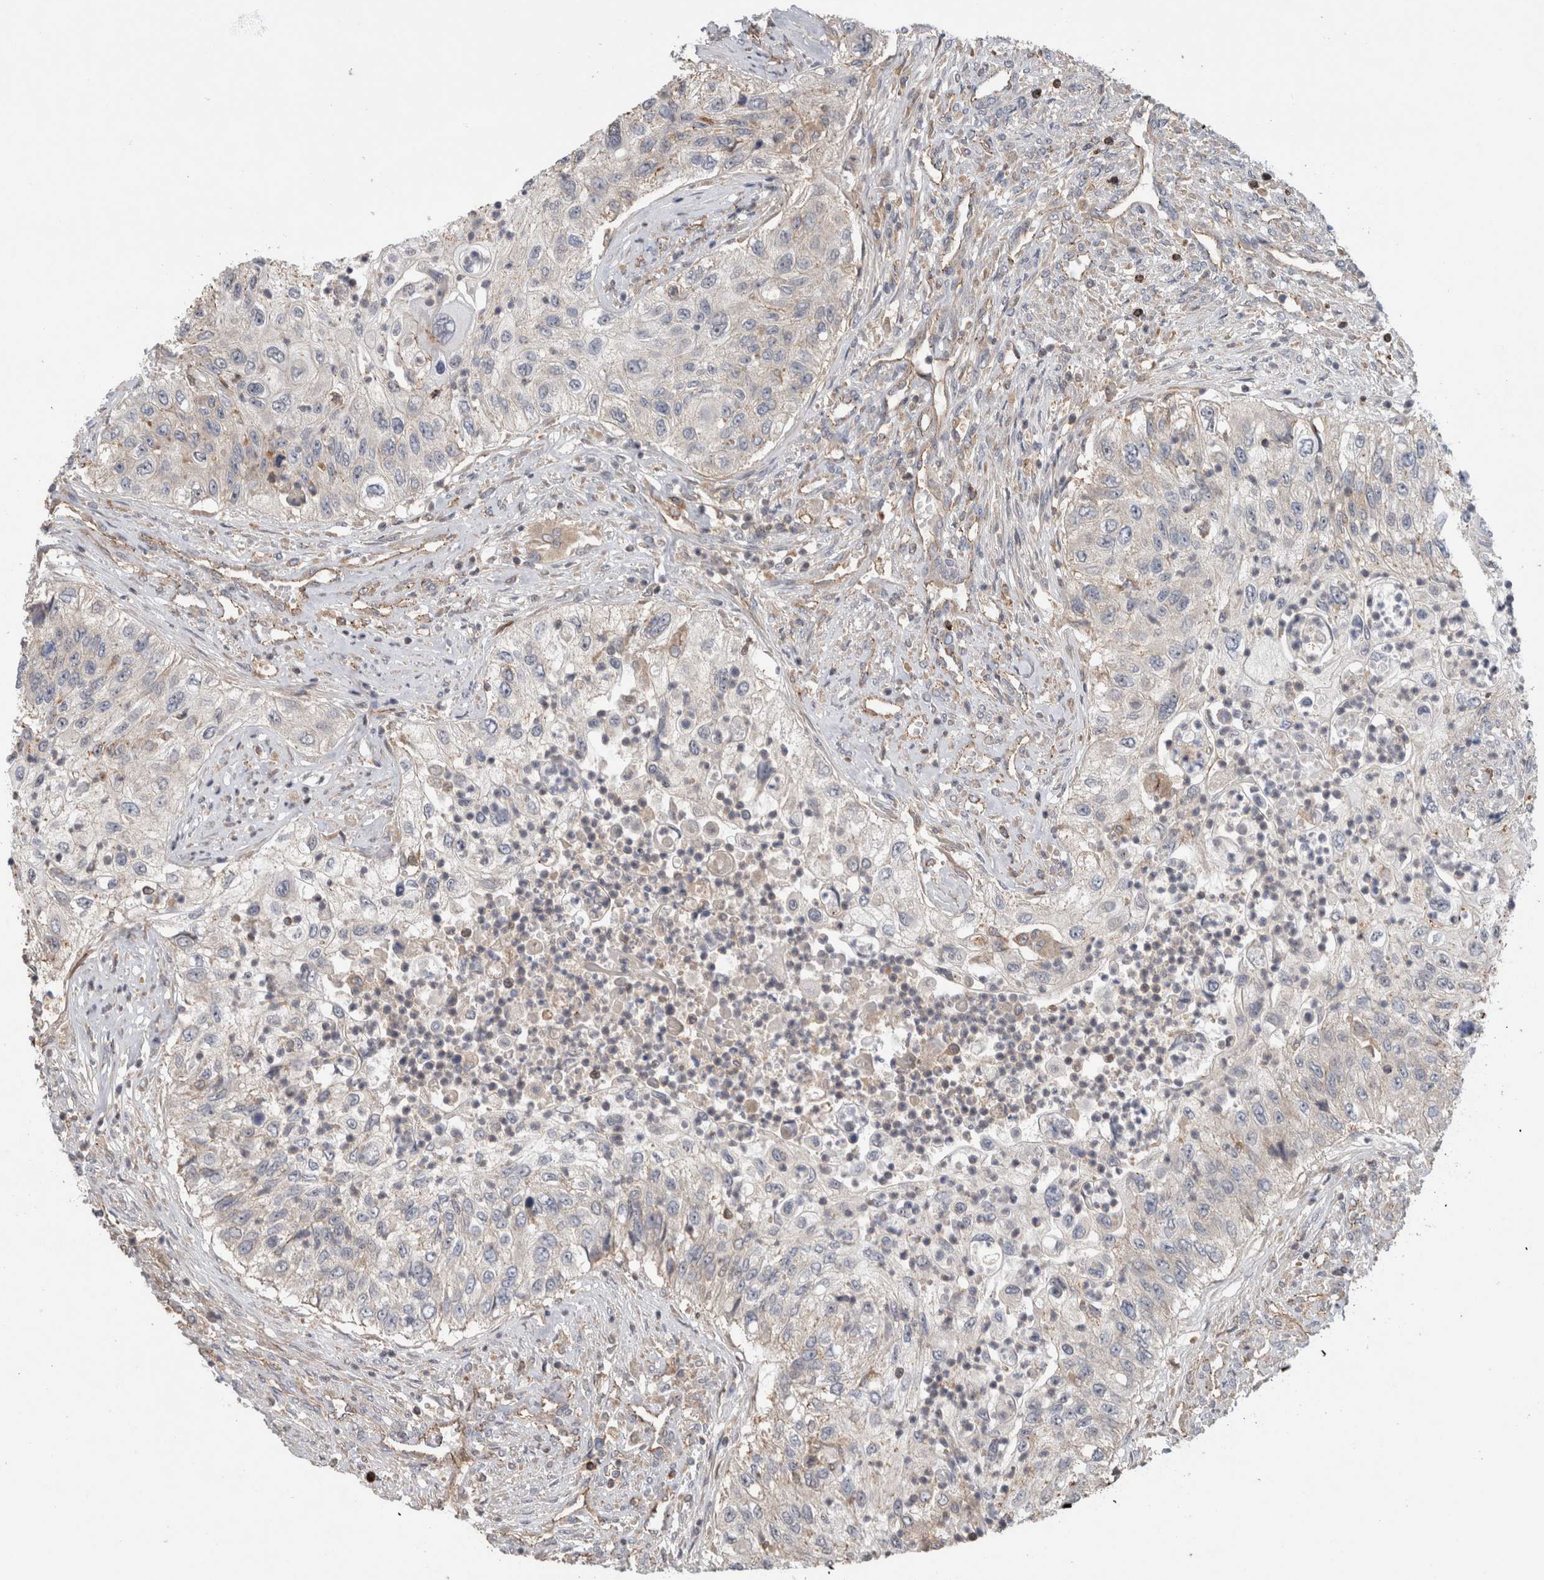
{"staining": {"intensity": "negative", "quantity": "none", "location": "none"}, "tissue": "urothelial cancer", "cell_type": "Tumor cells", "image_type": "cancer", "snomed": [{"axis": "morphology", "description": "Urothelial carcinoma, High grade"}, {"axis": "topography", "description": "Urinary bladder"}], "caption": "High power microscopy image of an immunohistochemistry (IHC) photomicrograph of high-grade urothelial carcinoma, revealing no significant positivity in tumor cells.", "gene": "TARBP1", "patient": {"sex": "female", "age": 60}}